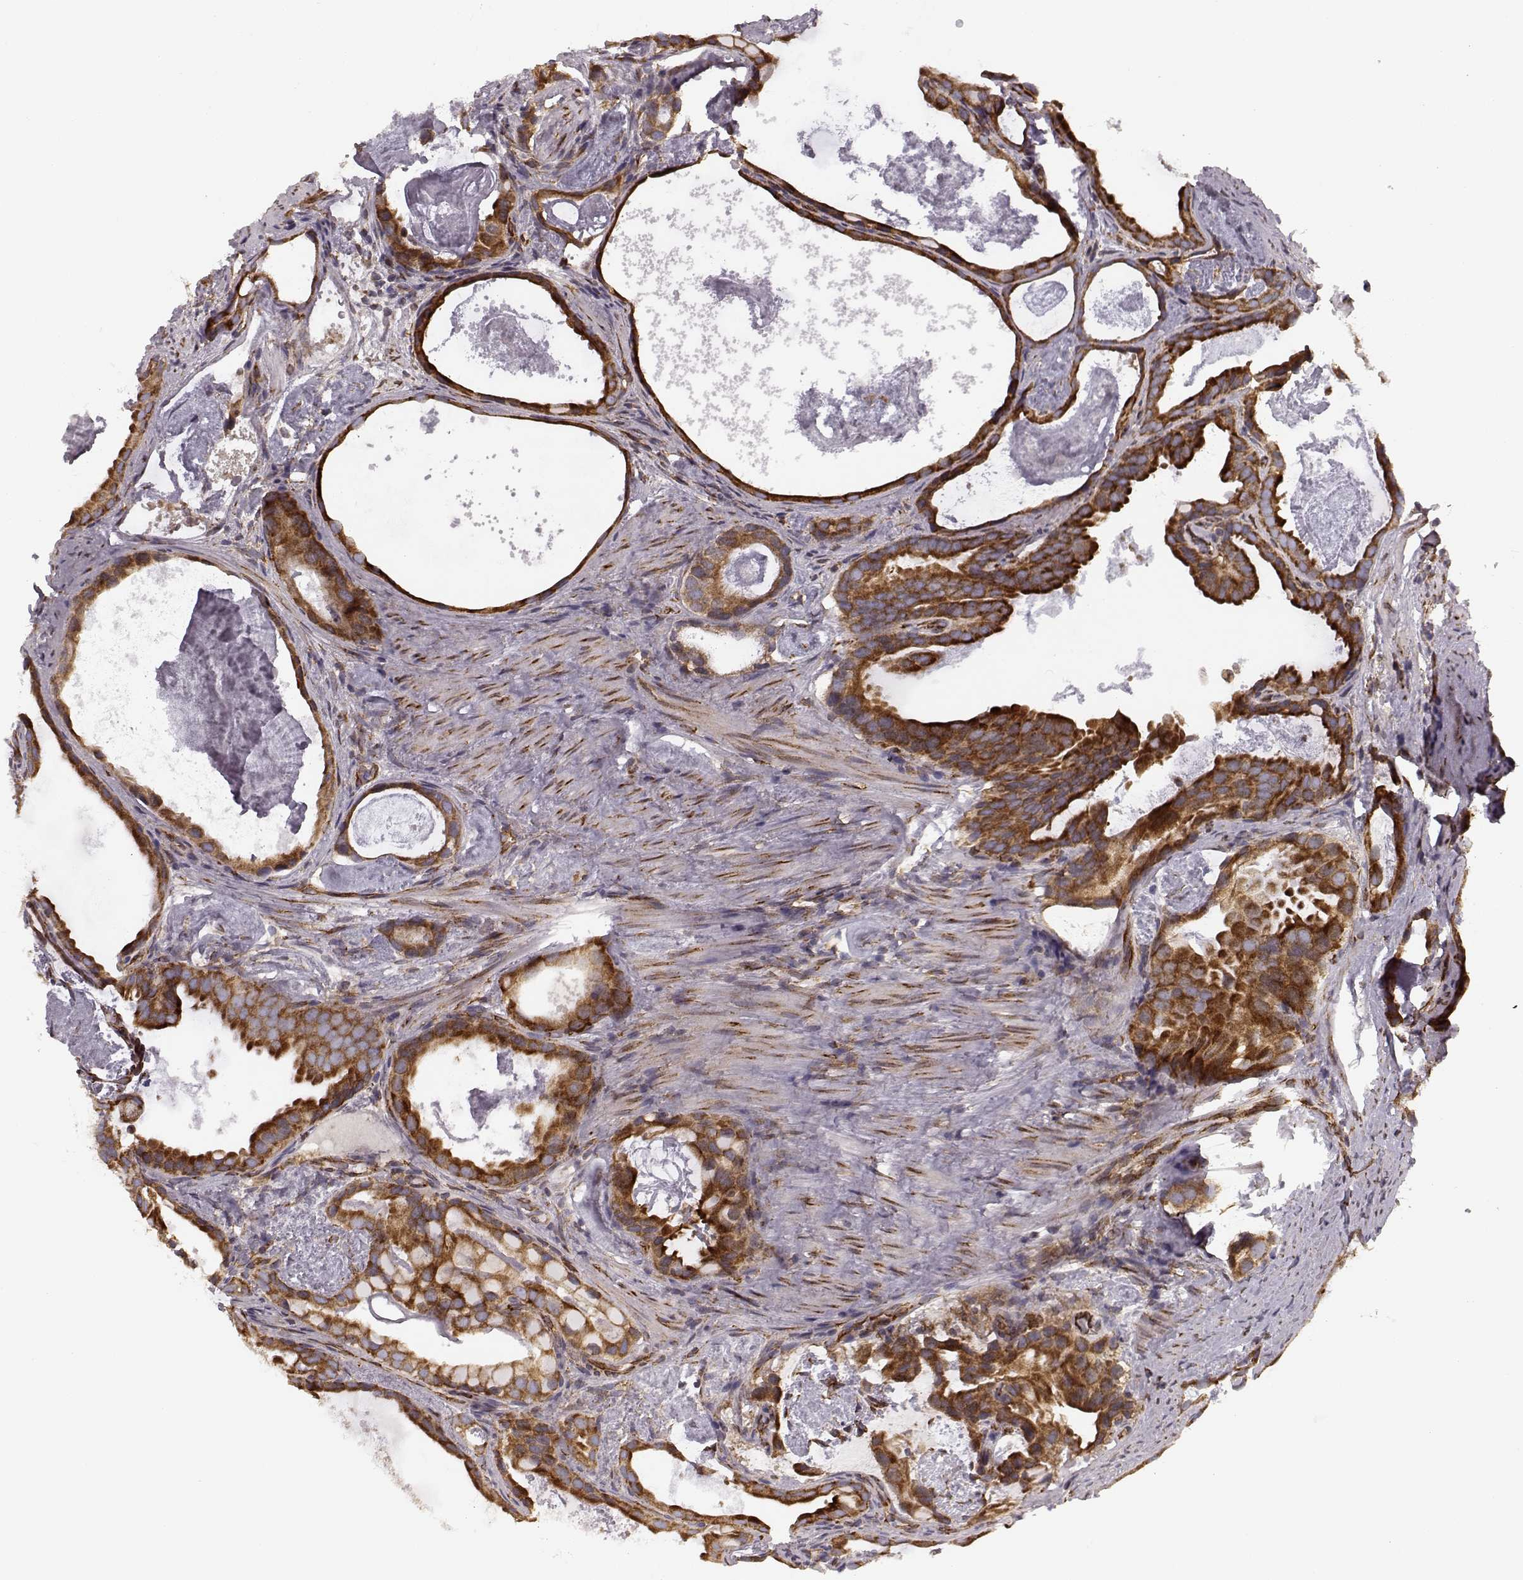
{"staining": {"intensity": "strong", "quantity": ">75%", "location": "cytoplasmic/membranous"}, "tissue": "prostate cancer", "cell_type": "Tumor cells", "image_type": "cancer", "snomed": [{"axis": "morphology", "description": "Adenocarcinoma, Low grade"}, {"axis": "topography", "description": "Prostate and seminal vesicle, NOS"}], "caption": "Approximately >75% of tumor cells in human adenocarcinoma (low-grade) (prostate) show strong cytoplasmic/membranous protein positivity as visualized by brown immunohistochemical staining.", "gene": "TMEM14A", "patient": {"sex": "male", "age": 71}}